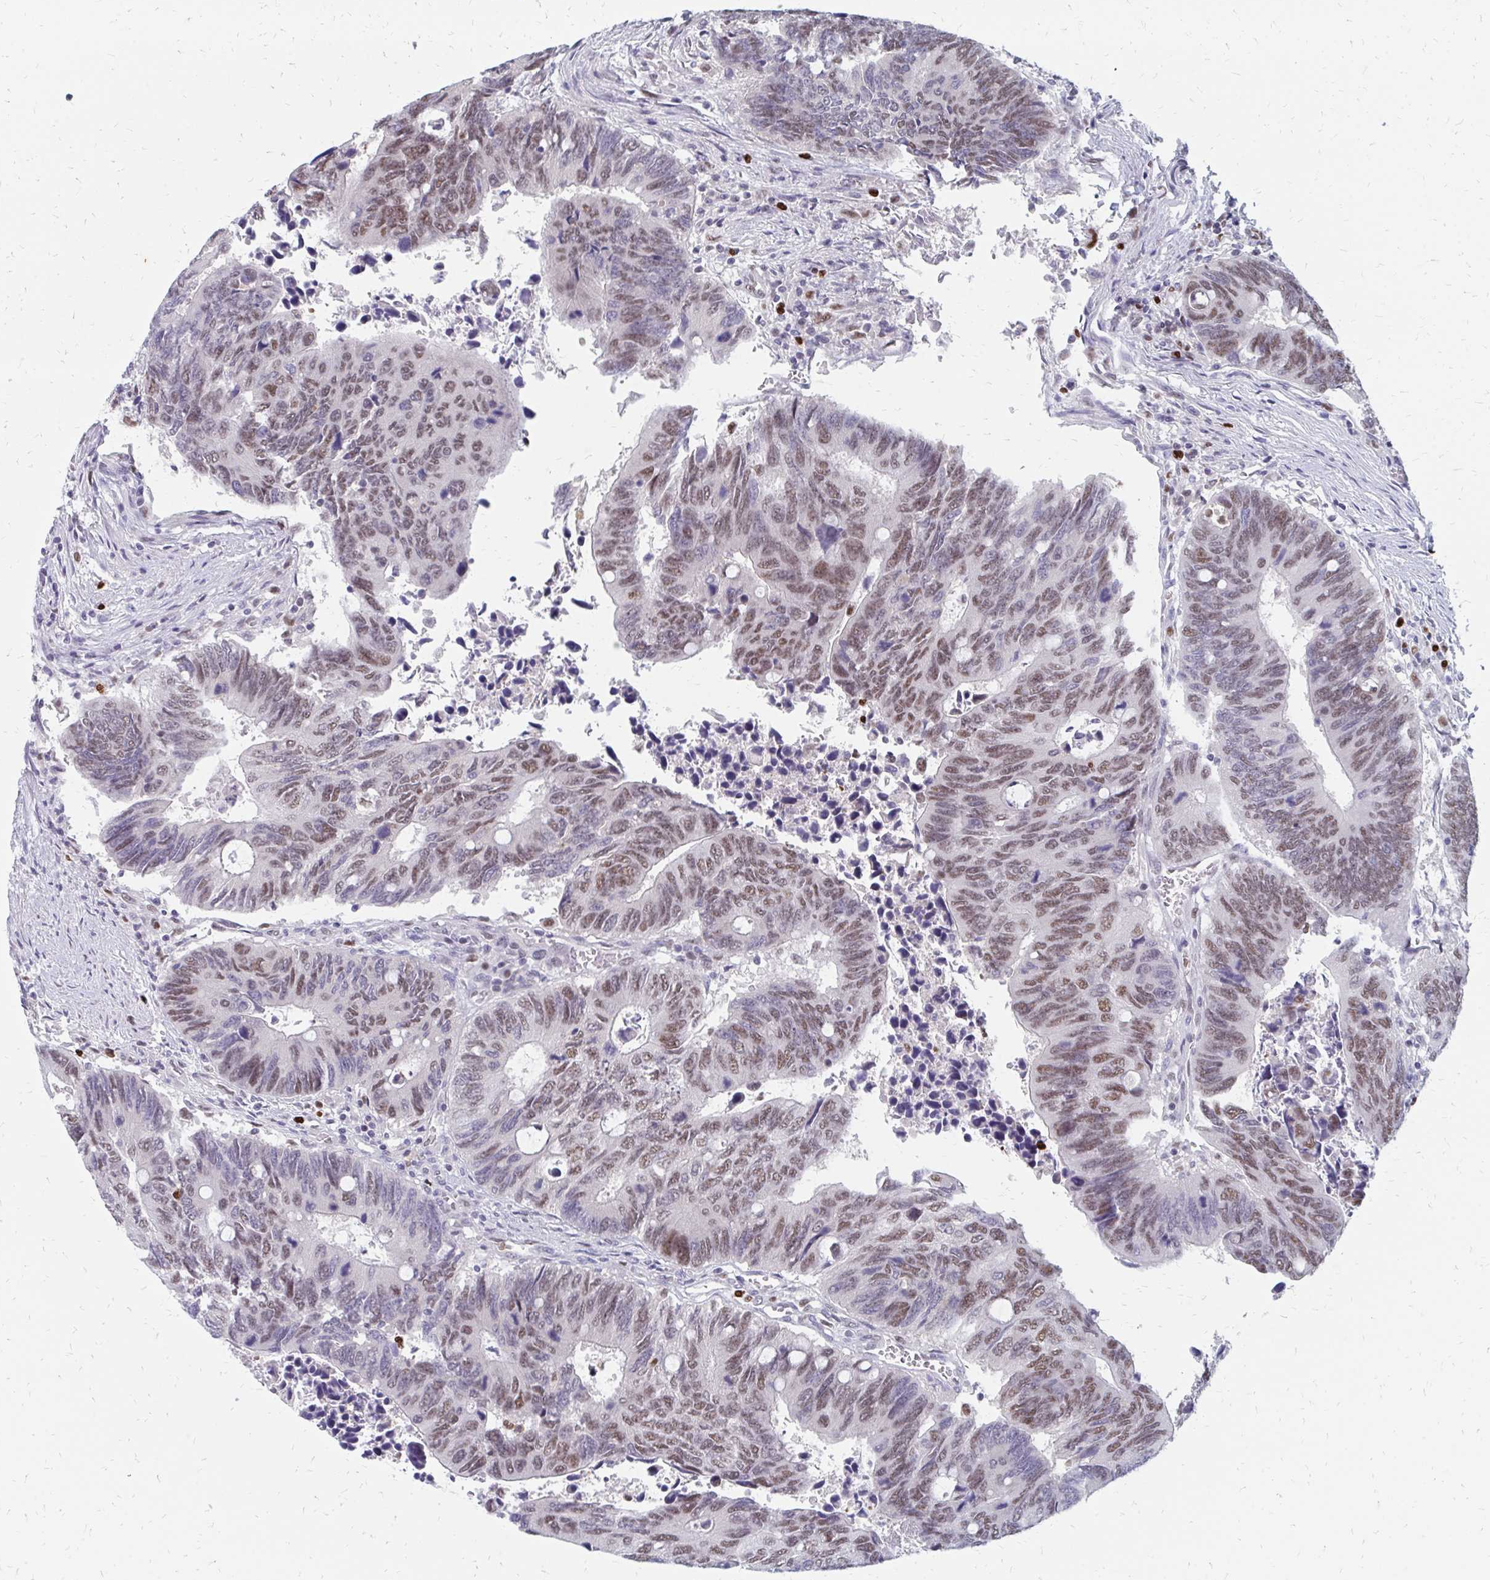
{"staining": {"intensity": "moderate", "quantity": "25%-75%", "location": "nuclear"}, "tissue": "colorectal cancer", "cell_type": "Tumor cells", "image_type": "cancer", "snomed": [{"axis": "morphology", "description": "Adenocarcinoma, NOS"}, {"axis": "topography", "description": "Colon"}], "caption": "Adenocarcinoma (colorectal) stained for a protein exhibits moderate nuclear positivity in tumor cells.", "gene": "PLK3", "patient": {"sex": "male", "age": 87}}